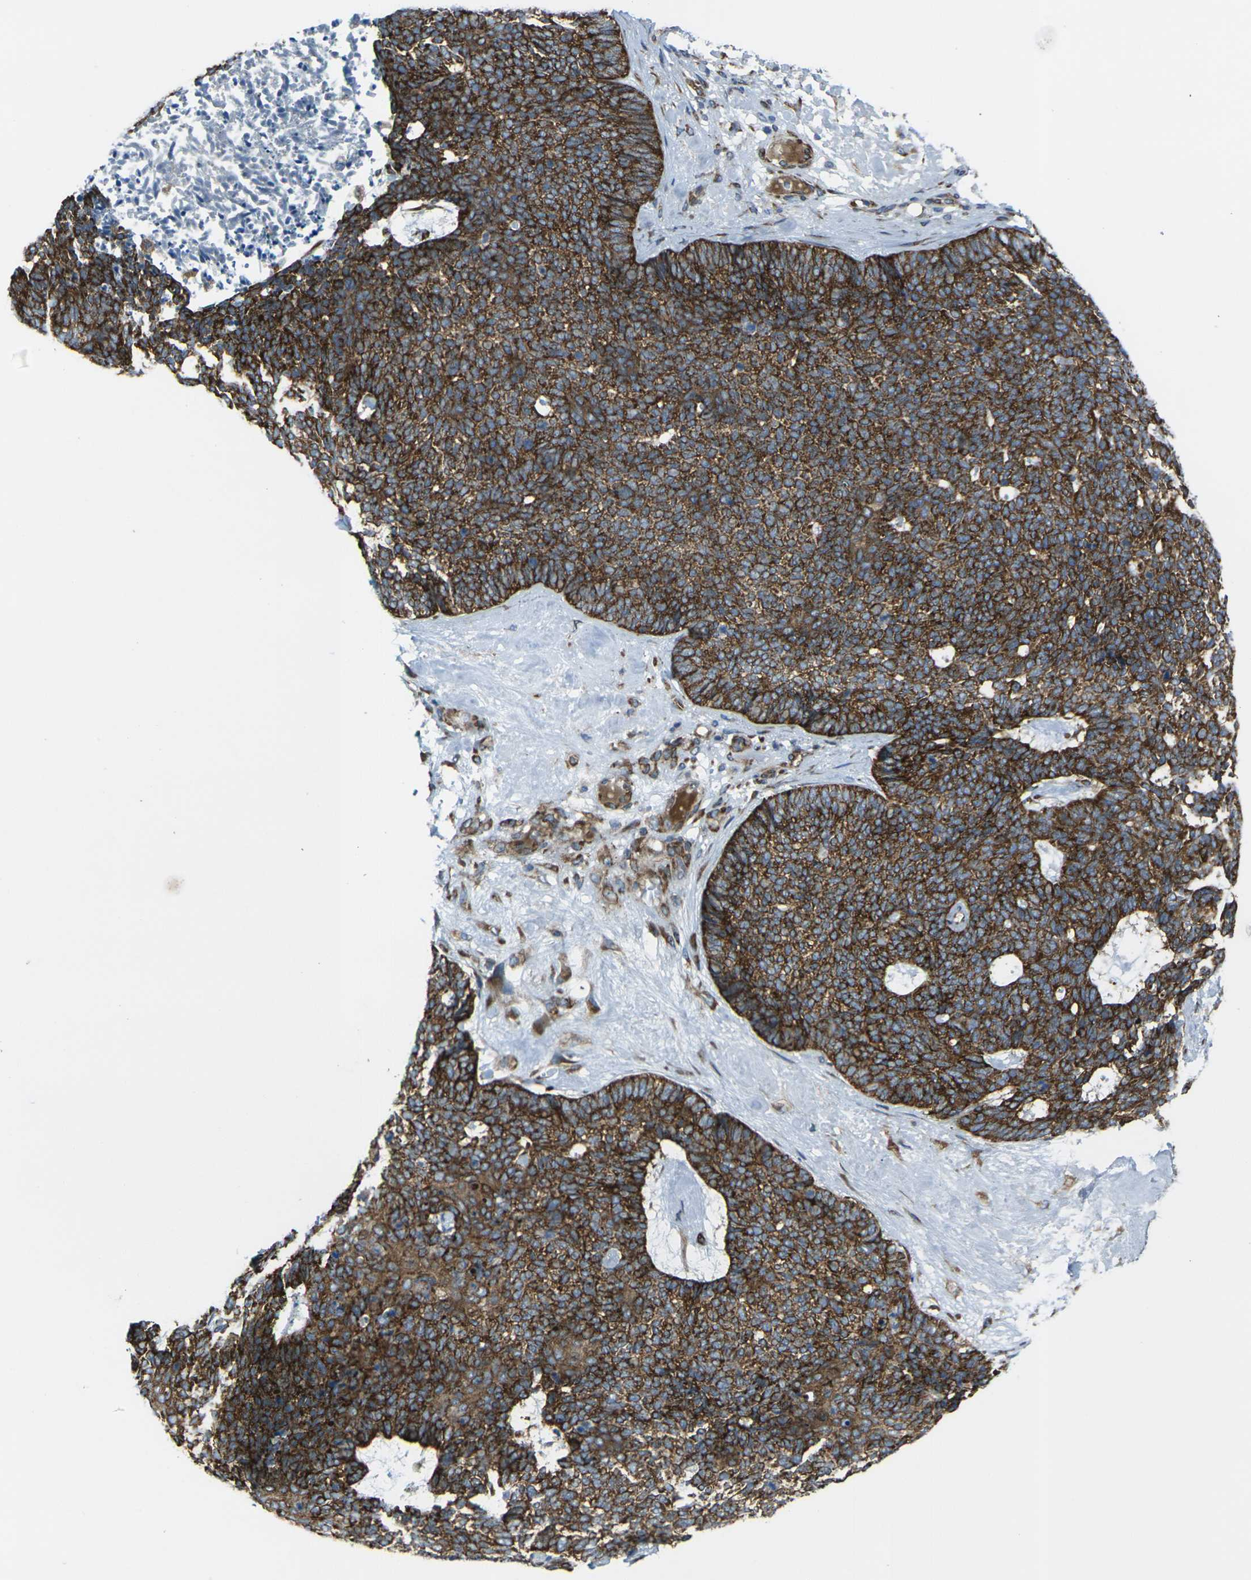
{"staining": {"intensity": "strong", "quantity": ">75%", "location": "cytoplasmic/membranous"}, "tissue": "skin cancer", "cell_type": "Tumor cells", "image_type": "cancer", "snomed": [{"axis": "morphology", "description": "Basal cell carcinoma"}, {"axis": "topography", "description": "Skin"}], "caption": "IHC of skin cancer reveals high levels of strong cytoplasmic/membranous positivity in approximately >75% of tumor cells.", "gene": "CELSR2", "patient": {"sex": "female", "age": 84}}